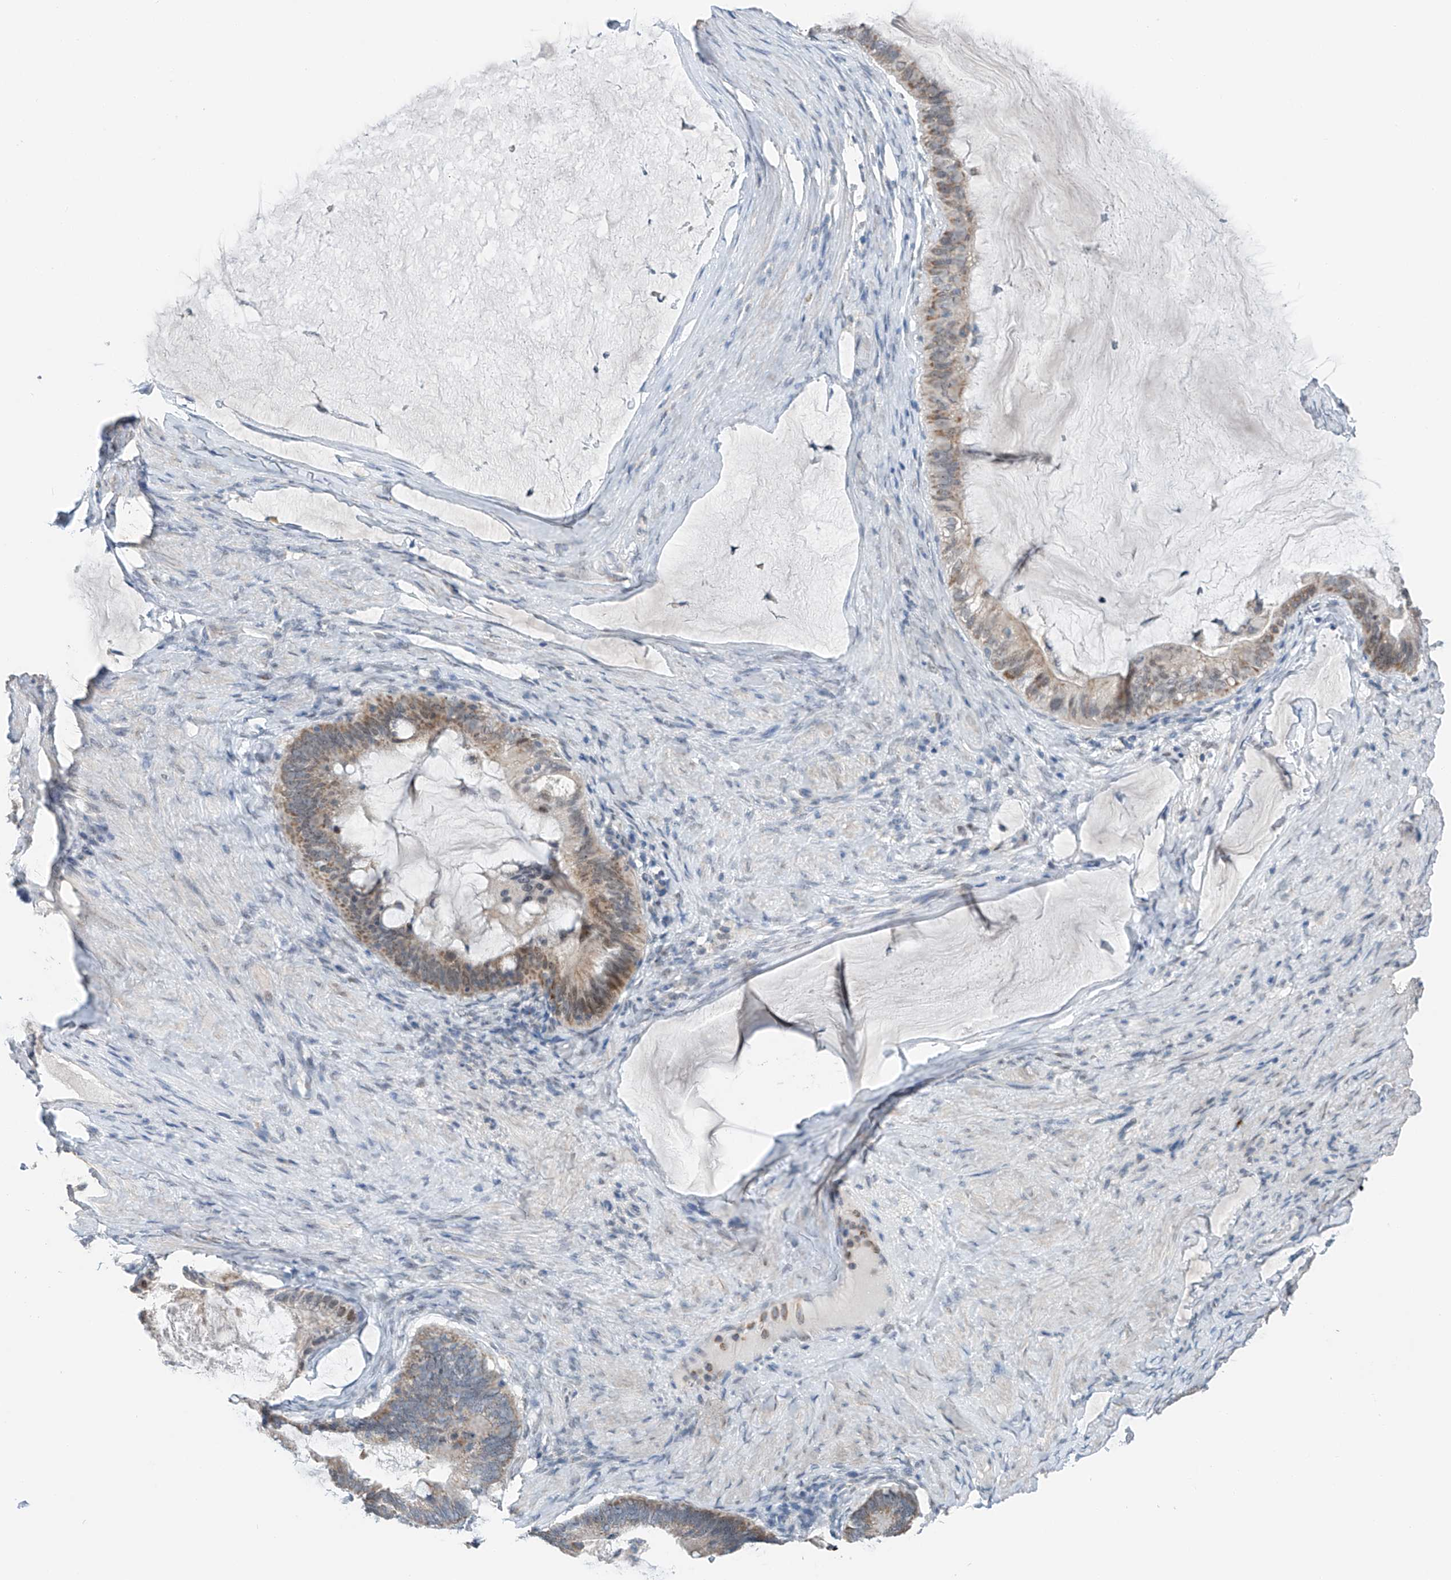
{"staining": {"intensity": "weak", "quantity": ">75%", "location": "cytoplasmic/membranous"}, "tissue": "ovarian cancer", "cell_type": "Tumor cells", "image_type": "cancer", "snomed": [{"axis": "morphology", "description": "Cystadenocarcinoma, mucinous, NOS"}, {"axis": "topography", "description": "Ovary"}], "caption": "Brown immunohistochemical staining in human ovarian cancer demonstrates weak cytoplasmic/membranous staining in approximately >75% of tumor cells.", "gene": "KLF15", "patient": {"sex": "female", "age": 61}}